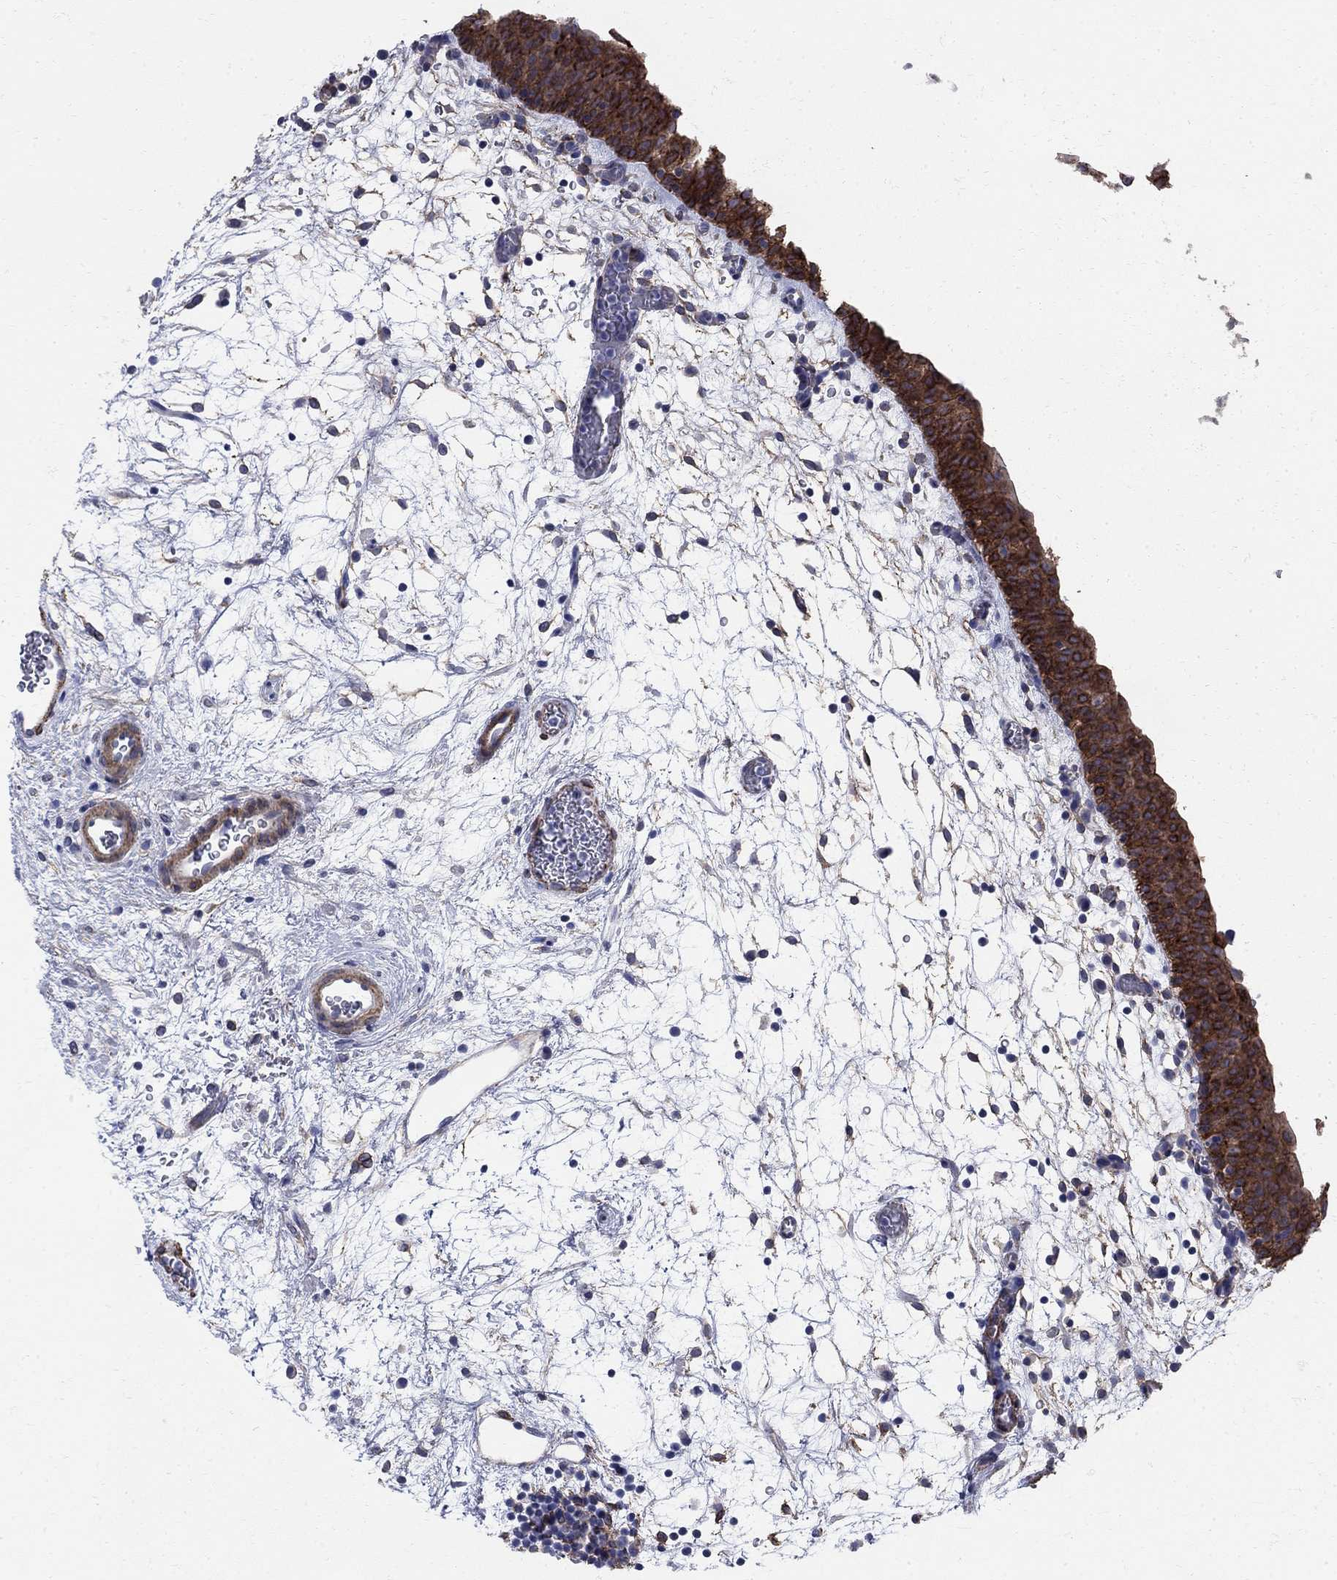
{"staining": {"intensity": "strong", "quantity": ">75%", "location": "cytoplasmic/membranous"}, "tissue": "urinary bladder", "cell_type": "Urothelial cells", "image_type": "normal", "snomed": [{"axis": "morphology", "description": "Normal tissue, NOS"}, {"axis": "topography", "description": "Urinary bladder"}], "caption": "Urothelial cells demonstrate strong cytoplasmic/membranous positivity in about >75% of cells in benign urinary bladder. (brown staining indicates protein expression, while blue staining denotes nuclei).", "gene": "SEPTIN8", "patient": {"sex": "male", "age": 37}}